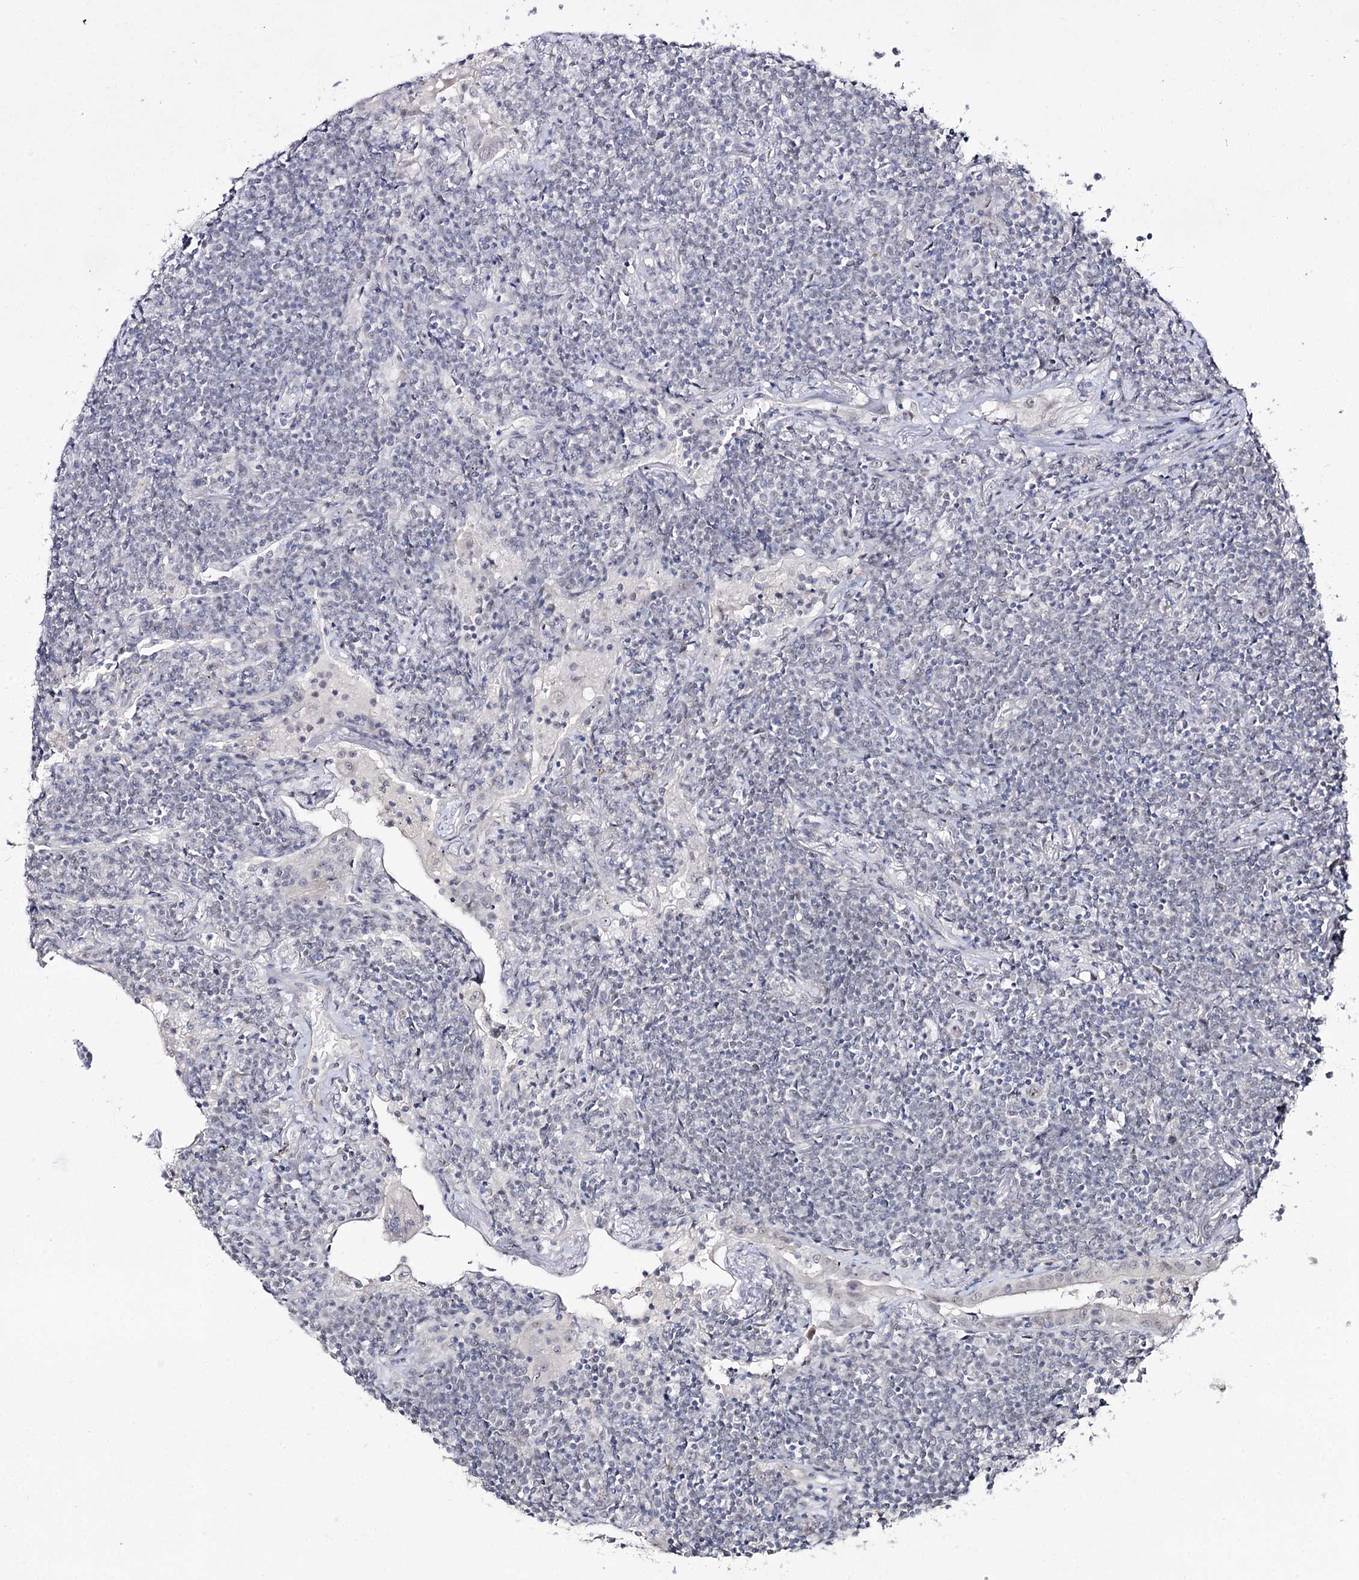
{"staining": {"intensity": "negative", "quantity": "none", "location": "none"}, "tissue": "lymphoma", "cell_type": "Tumor cells", "image_type": "cancer", "snomed": [{"axis": "morphology", "description": "Malignant lymphoma, non-Hodgkin's type, Low grade"}, {"axis": "topography", "description": "Lung"}], "caption": "The IHC image has no significant staining in tumor cells of malignant lymphoma, non-Hodgkin's type (low-grade) tissue.", "gene": "RRP9", "patient": {"sex": "female", "age": 71}}